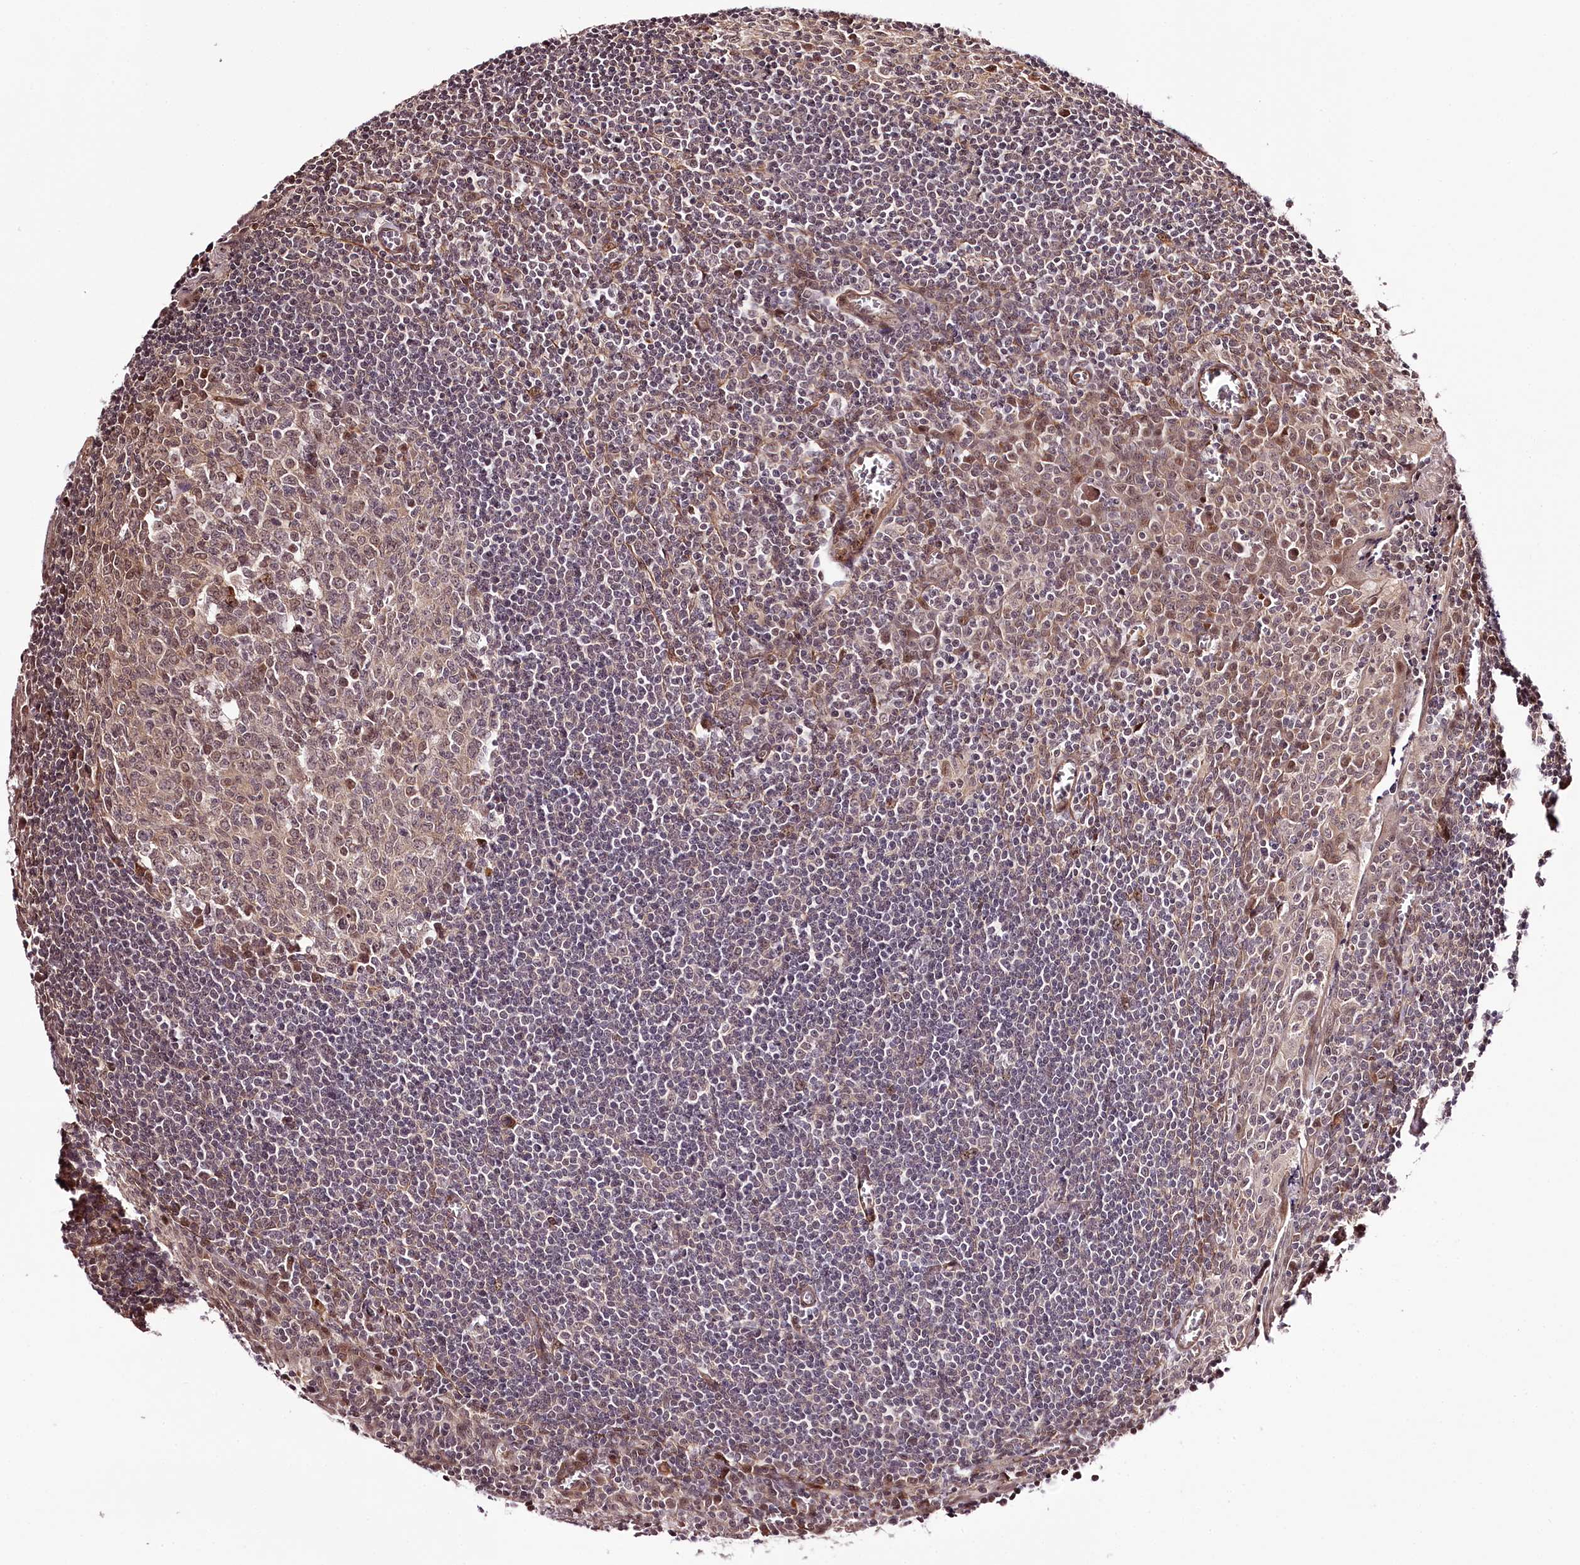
{"staining": {"intensity": "moderate", "quantity": "<25%", "location": "nuclear"}, "tissue": "tonsil", "cell_type": "Germinal center cells", "image_type": "normal", "snomed": [{"axis": "morphology", "description": "Normal tissue, NOS"}, {"axis": "topography", "description": "Tonsil"}], "caption": "Immunohistochemistry micrograph of unremarkable tonsil stained for a protein (brown), which reveals low levels of moderate nuclear expression in approximately <25% of germinal center cells.", "gene": "TTC33", "patient": {"sex": "male", "age": 27}}